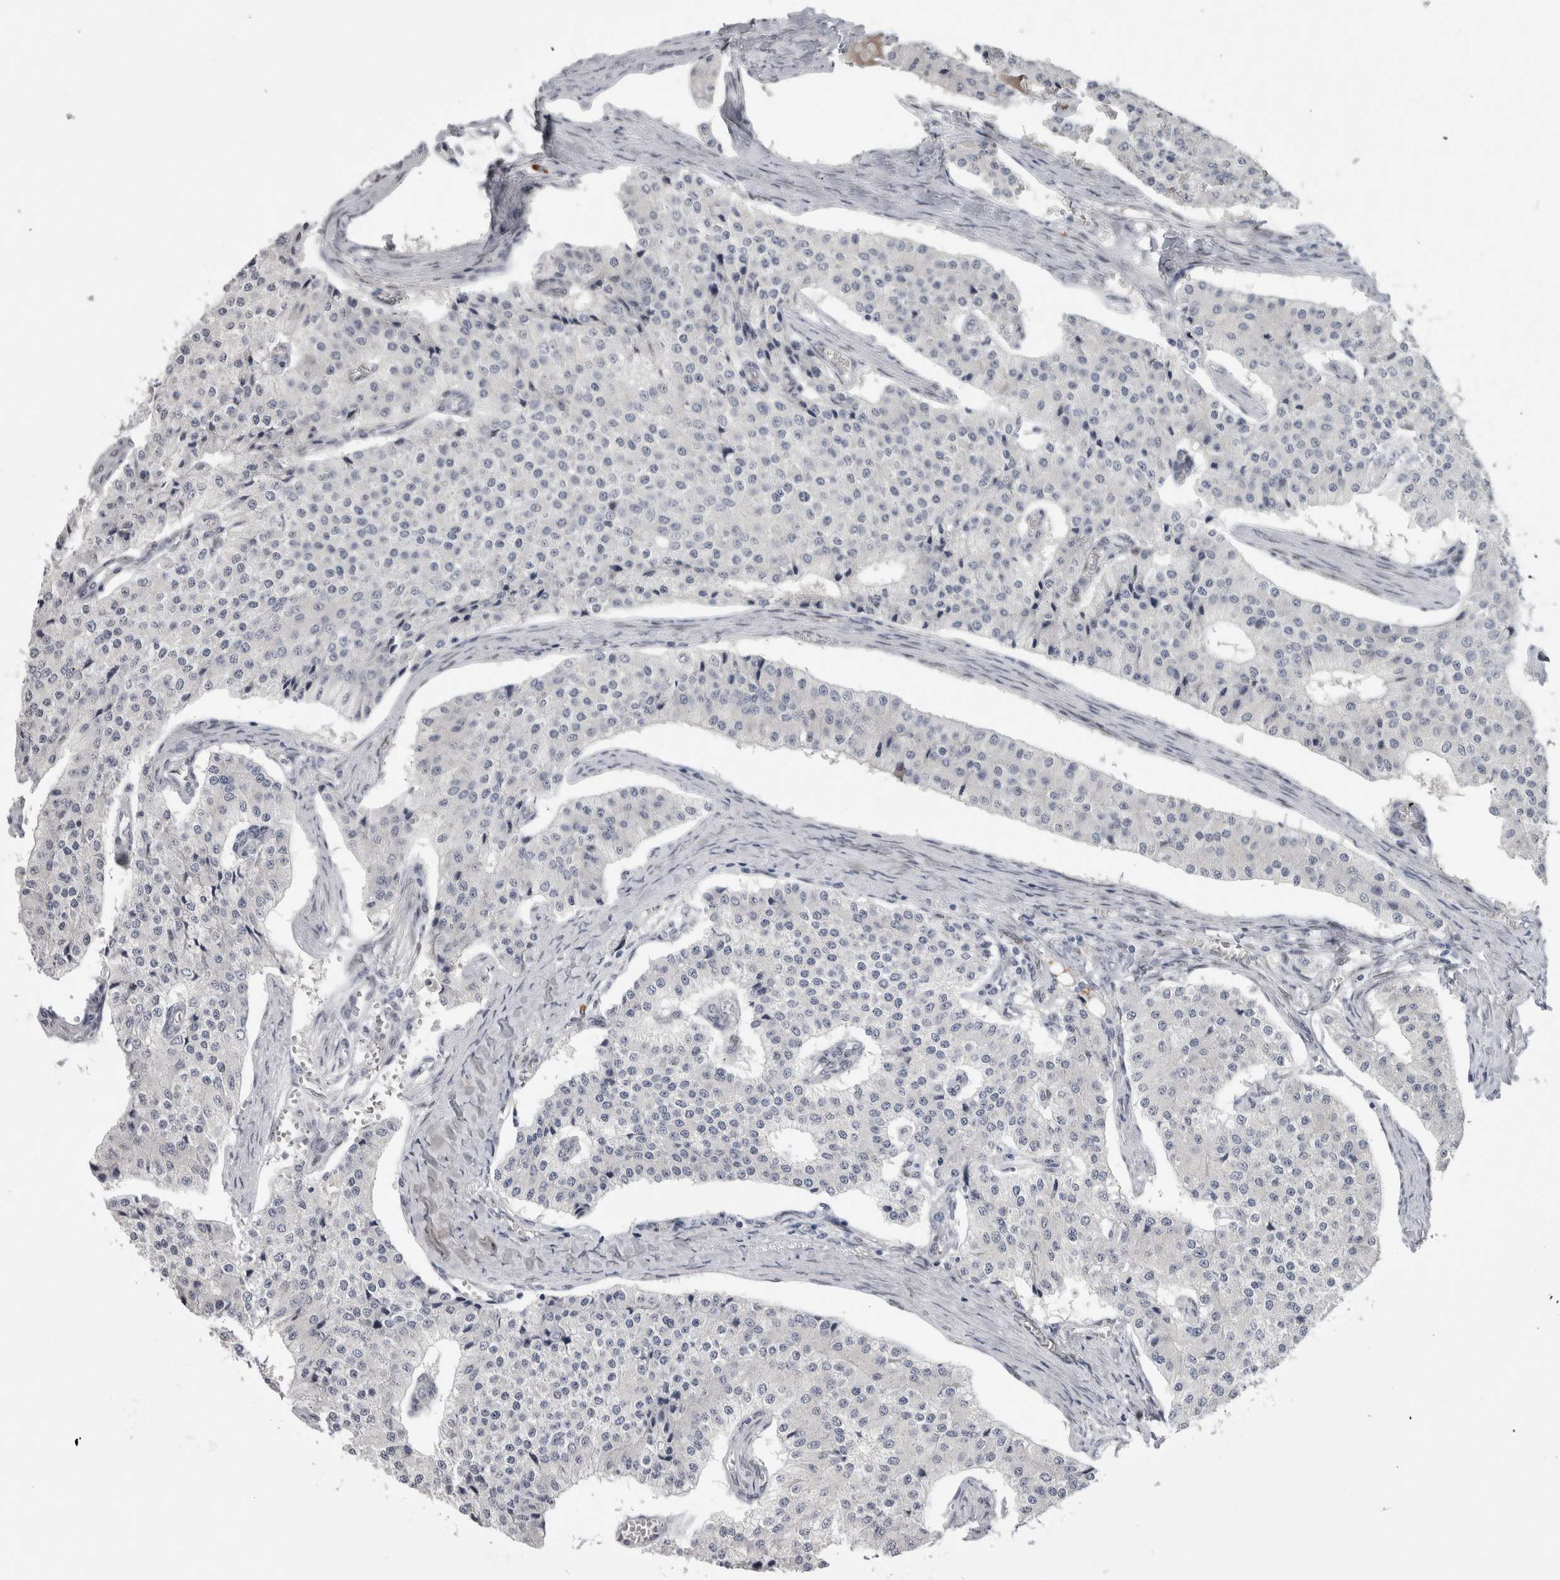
{"staining": {"intensity": "negative", "quantity": "none", "location": "none"}, "tissue": "carcinoid", "cell_type": "Tumor cells", "image_type": "cancer", "snomed": [{"axis": "morphology", "description": "Carcinoid, malignant, NOS"}, {"axis": "topography", "description": "Colon"}], "caption": "A high-resolution histopathology image shows immunohistochemistry (IHC) staining of carcinoid (malignant), which shows no significant positivity in tumor cells.", "gene": "DMTN", "patient": {"sex": "female", "age": 52}}